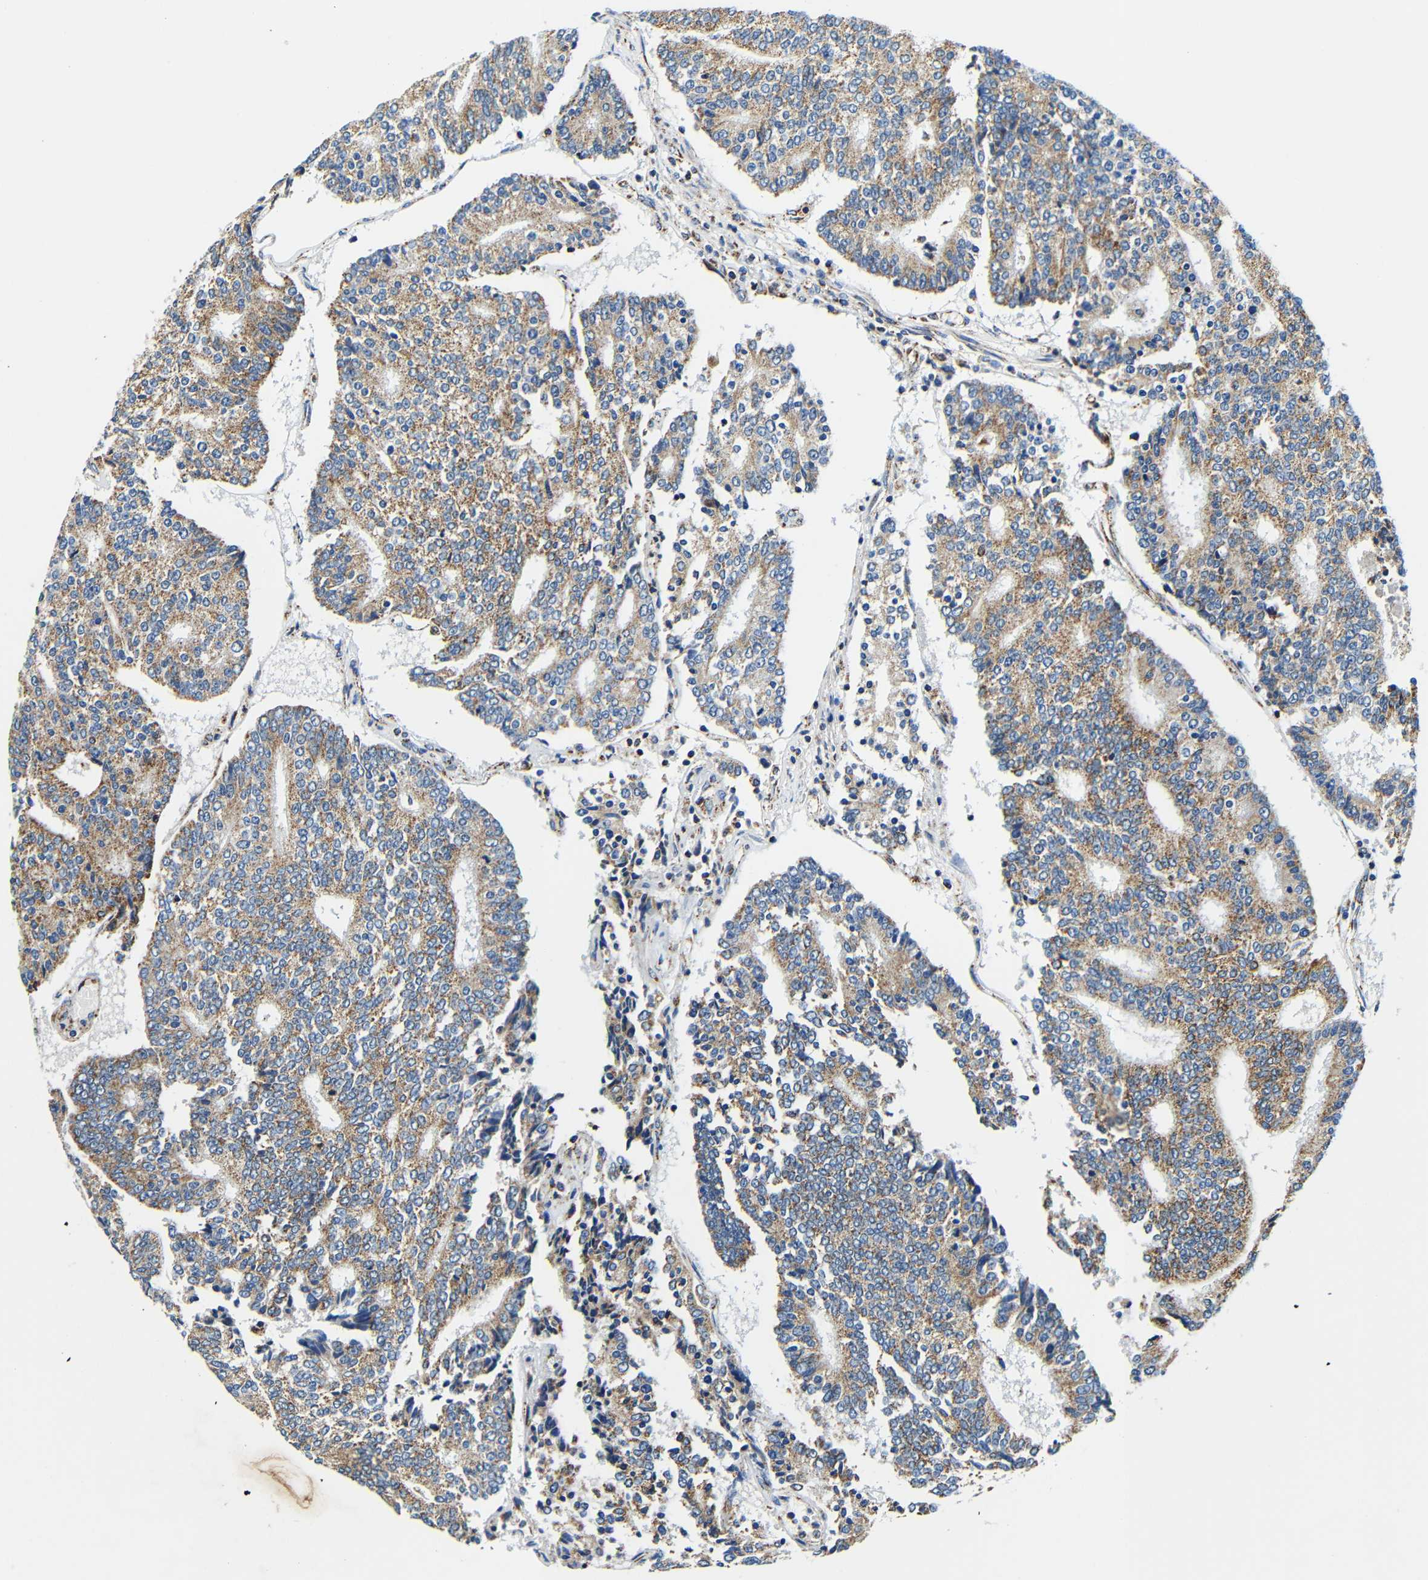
{"staining": {"intensity": "moderate", "quantity": ">75%", "location": "cytoplasmic/membranous"}, "tissue": "prostate cancer", "cell_type": "Tumor cells", "image_type": "cancer", "snomed": [{"axis": "morphology", "description": "Adenocarcinoma, Medium grade"}, {"axis": "topography", "description": "Prostate"}], "caption": "Immunohistochemical staining of prostate medium-grade adenocarcinoma demonstrates medium levels of moderate cytoplasmic/membranous staining in approximately >75% of tumor cells.", "gene": "GALNT18", "patient": {"sex": "male", "age": 60}}